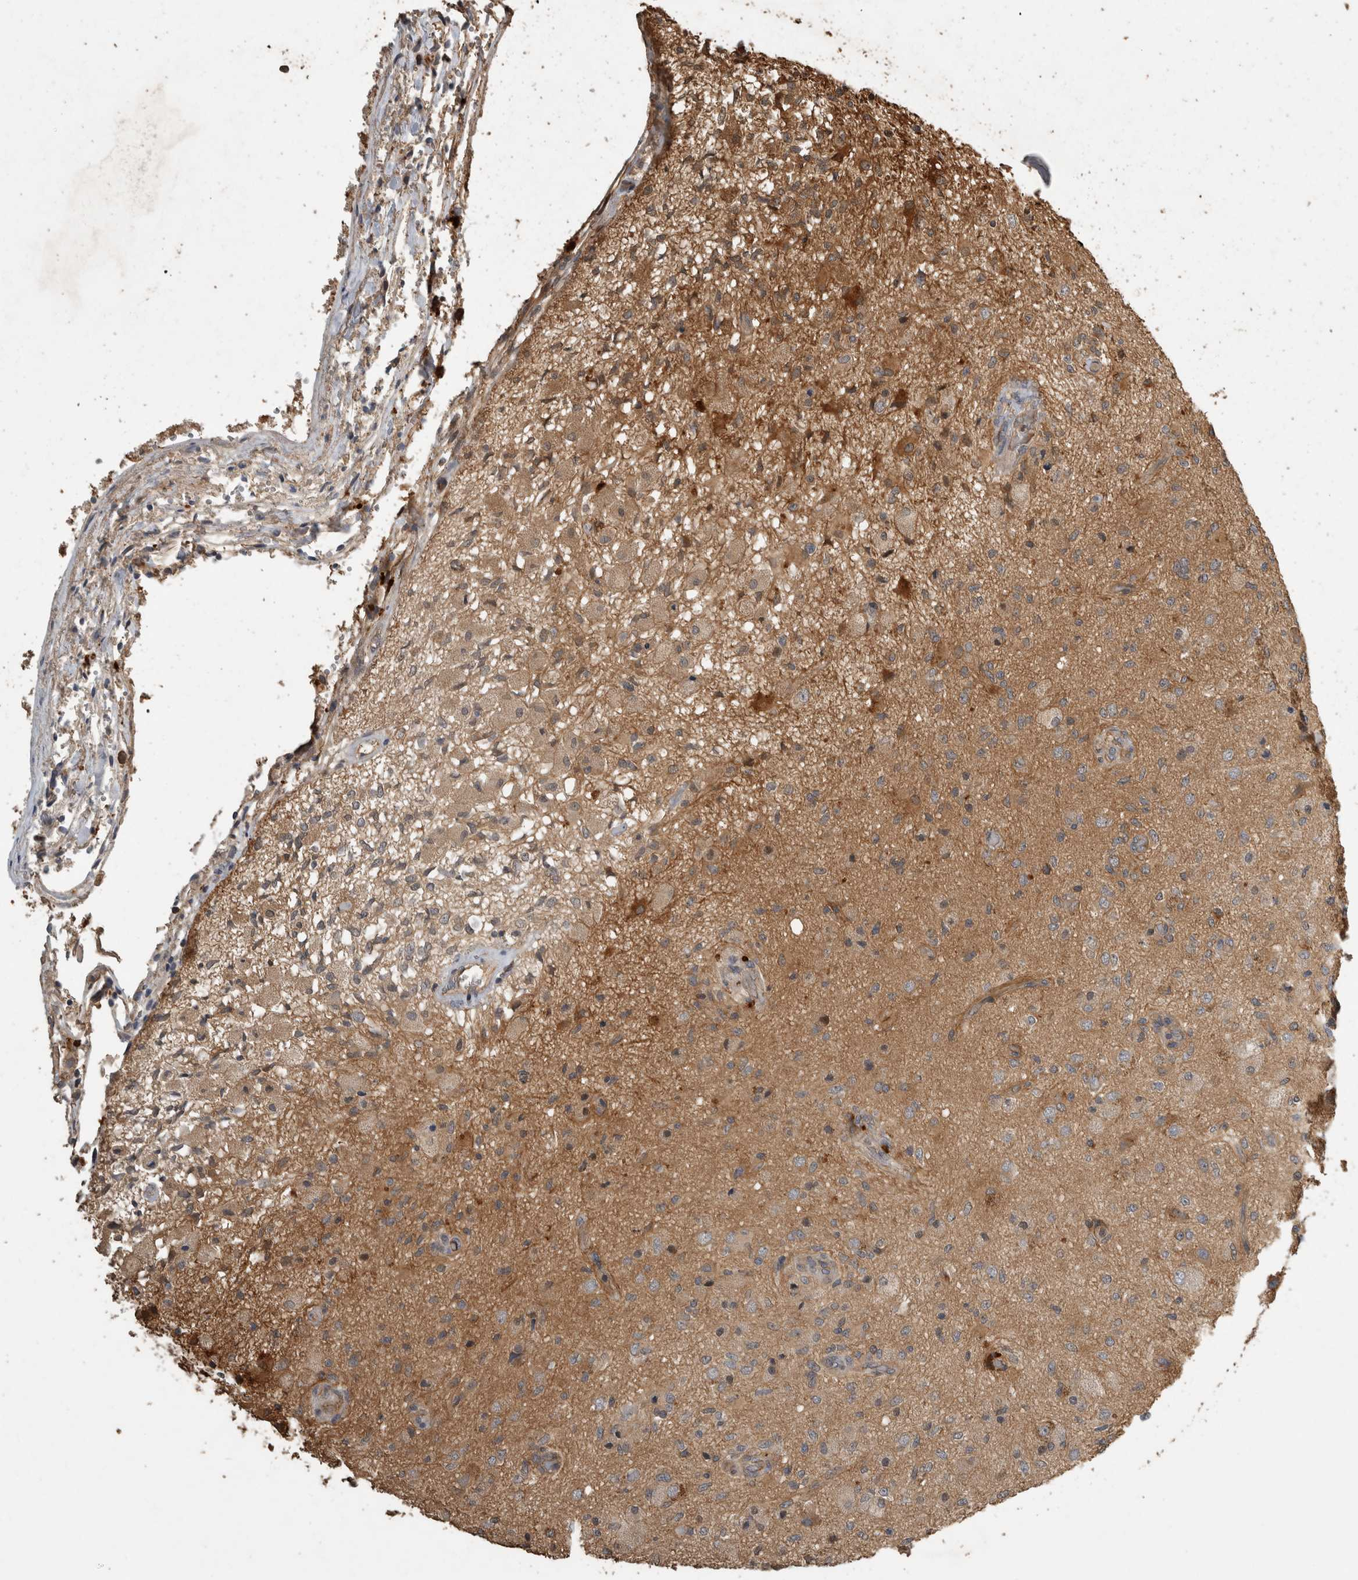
{"staining": {"intensity": "weak", "quantity": "<25%", "location": "cytoplasmic/membranous"}, "tissue": "glioma", "cell_type": "Tumor cells", "image_type": "cancer", "snomed": [{"axis": "morphology", "description": "Normal tissue, NOS"}, {"axis": "morphology", "description": "Glioma, malignant, High grade"}, {"axis": "topography", "description": "Cerebral cortex"}], "caption": "This image is of glioma stained with IHC to label a protein in brown with the nuclei are counter-stained blue. There is no expression in tumor cells.", "gene": "RHPN1", "patient": {"sex": "male", "age": 77}}